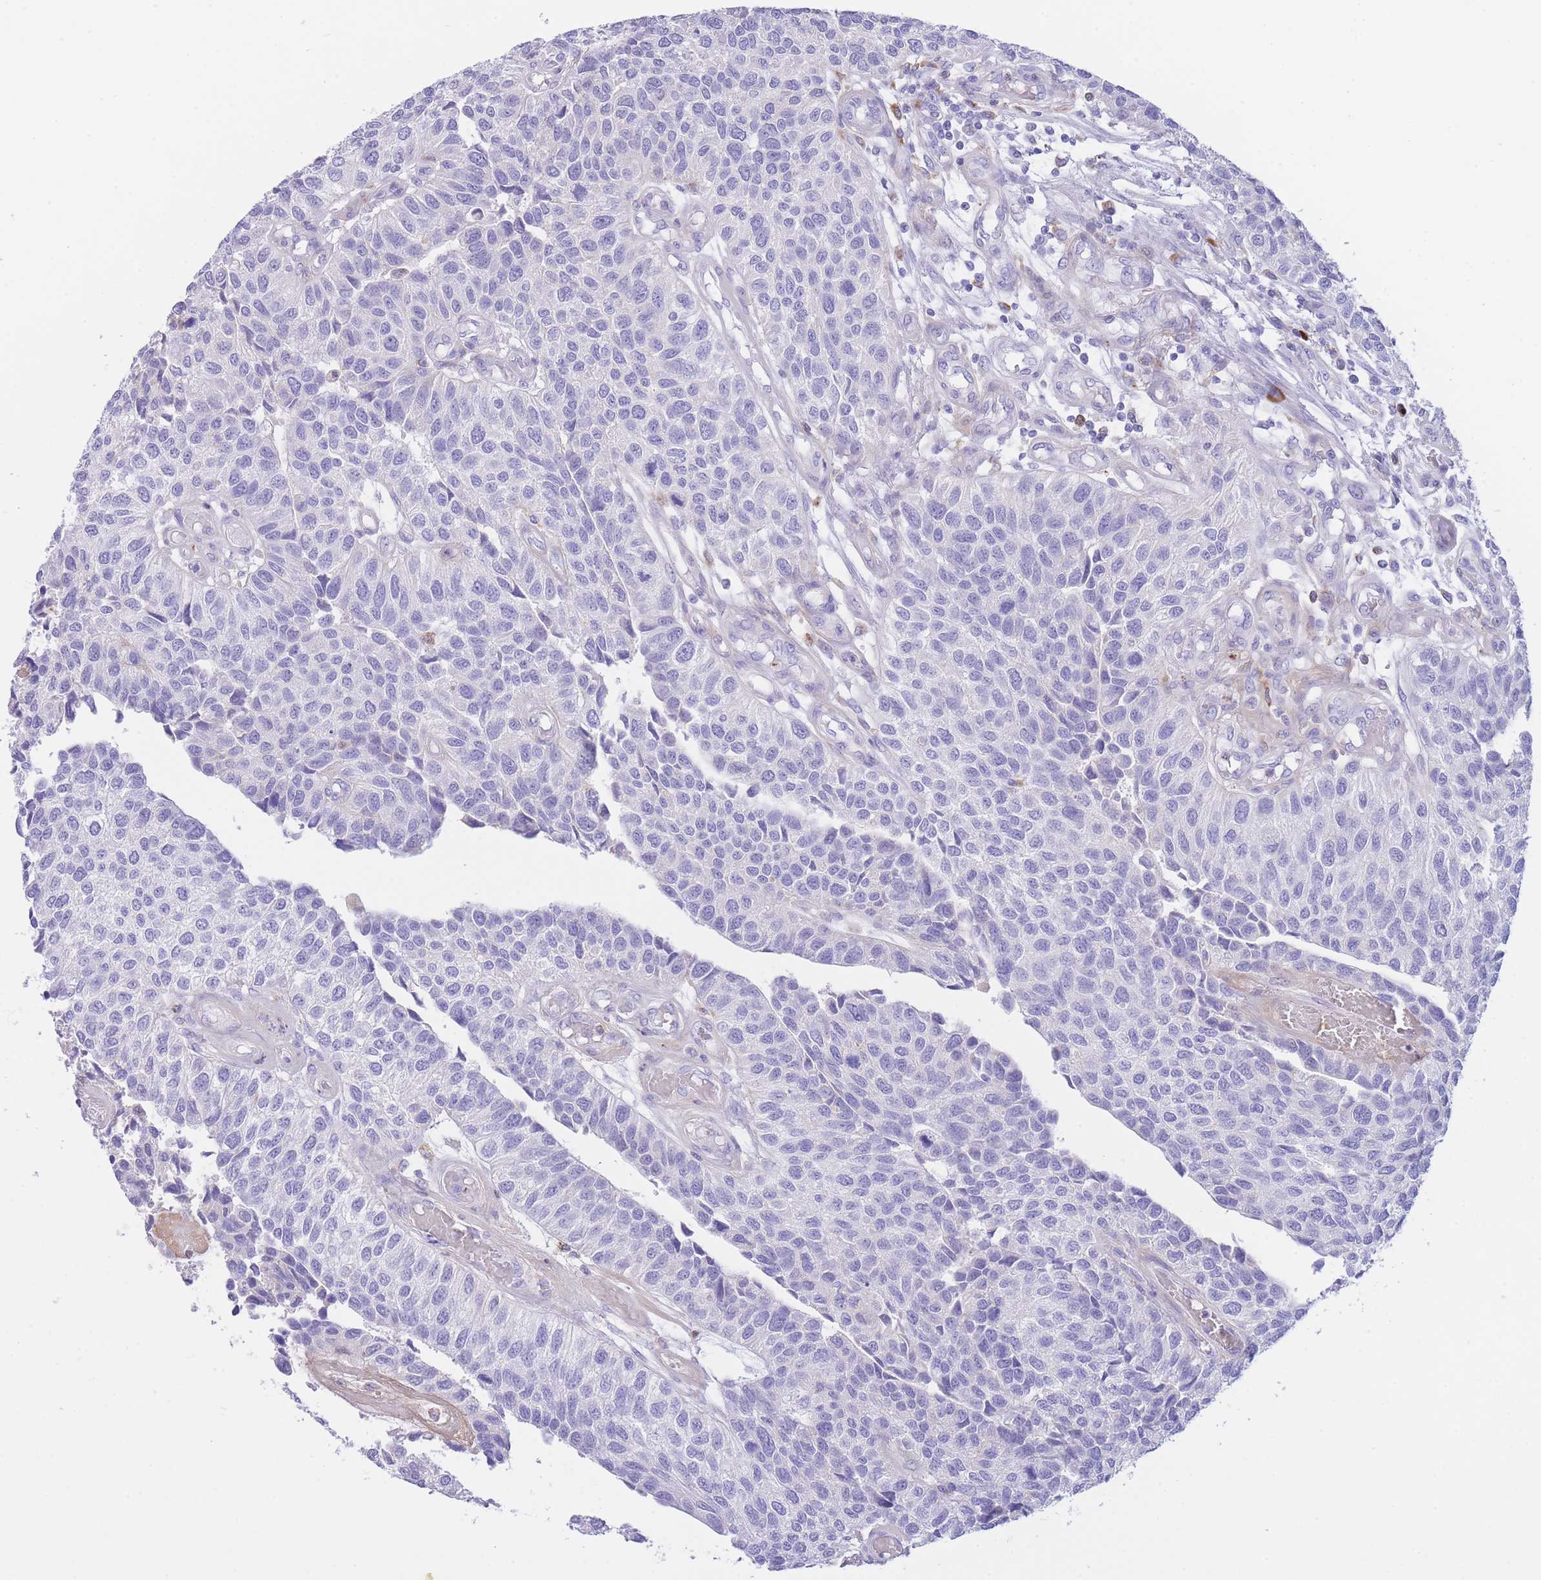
{"staining": {"intensity": "negative", "quantity": "none", "location": "none"}, "tissue": "urothelial cancer", "cell_type": "Tumor cells", "image_type": "cancer", "snomed": [{"axis": "morphology", "description": "Urothelial carcinoma, NOS"}, {"axis": "topography", "description": "Urinary bladder"}], "caption": "This is an IHC histopathology image of urothelial cancer. There is no positivity in tumor cells.", "gene": "PLBD1", "patient": {"sex": "male", "age": 55}}